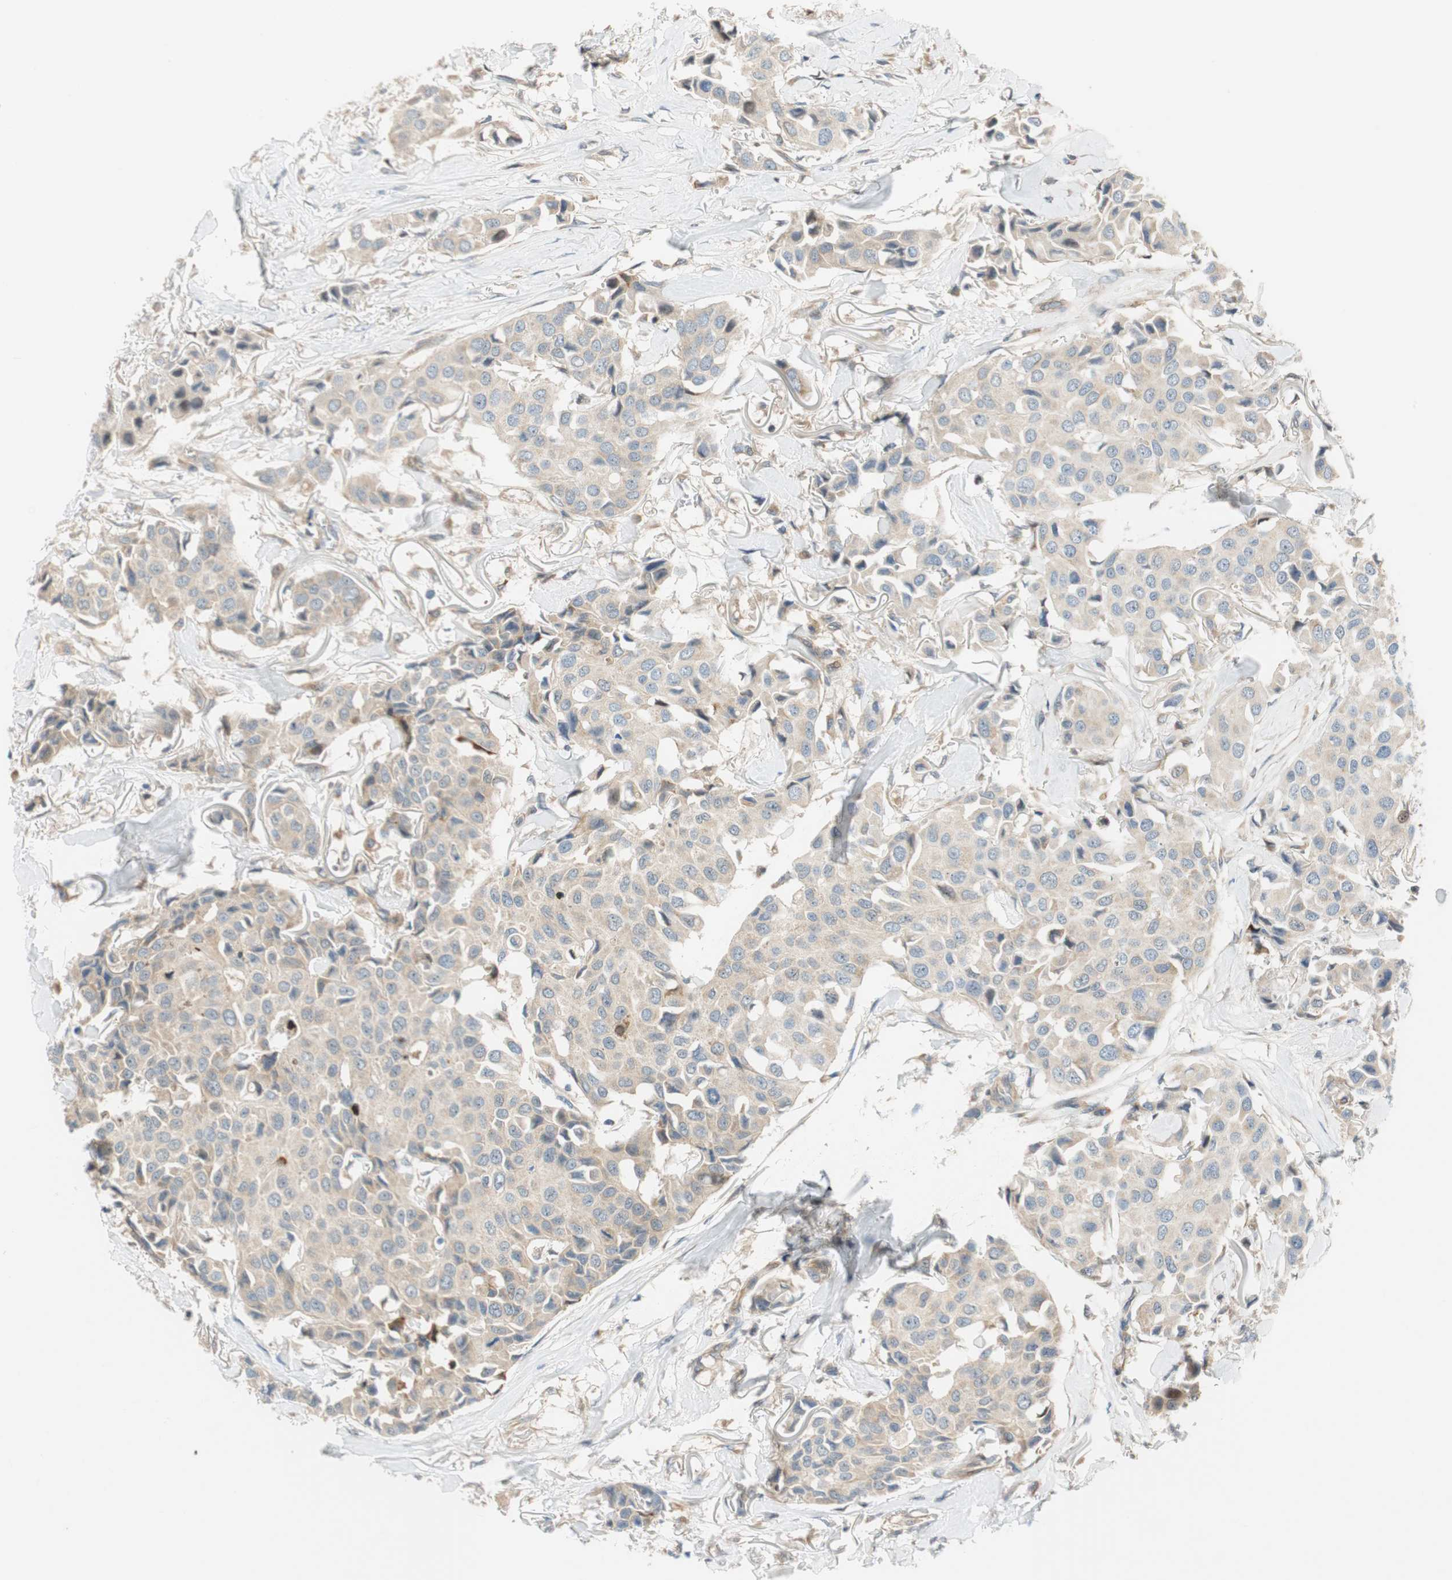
{"staining": {"intensity": "weak", "quantity": "25%-75%", "location": "cytoplasmic/membranous"}, "tissue": "breast cancer", "cell_type": "Tumor cells", "image_type": "cancer", "snomed": [{"axis": "morphology", "description": "Duct carcinoma"}, {"axis": "topography", "description": "Breast"}], "caption": "Human breast cancer stained with a brown dye reveals weak cytoplasmic/membranous positive staining in approximately 25%-75% of tumor cells.", "gene": "GATD1", "patient": {"sex": "female", "age": 80}}